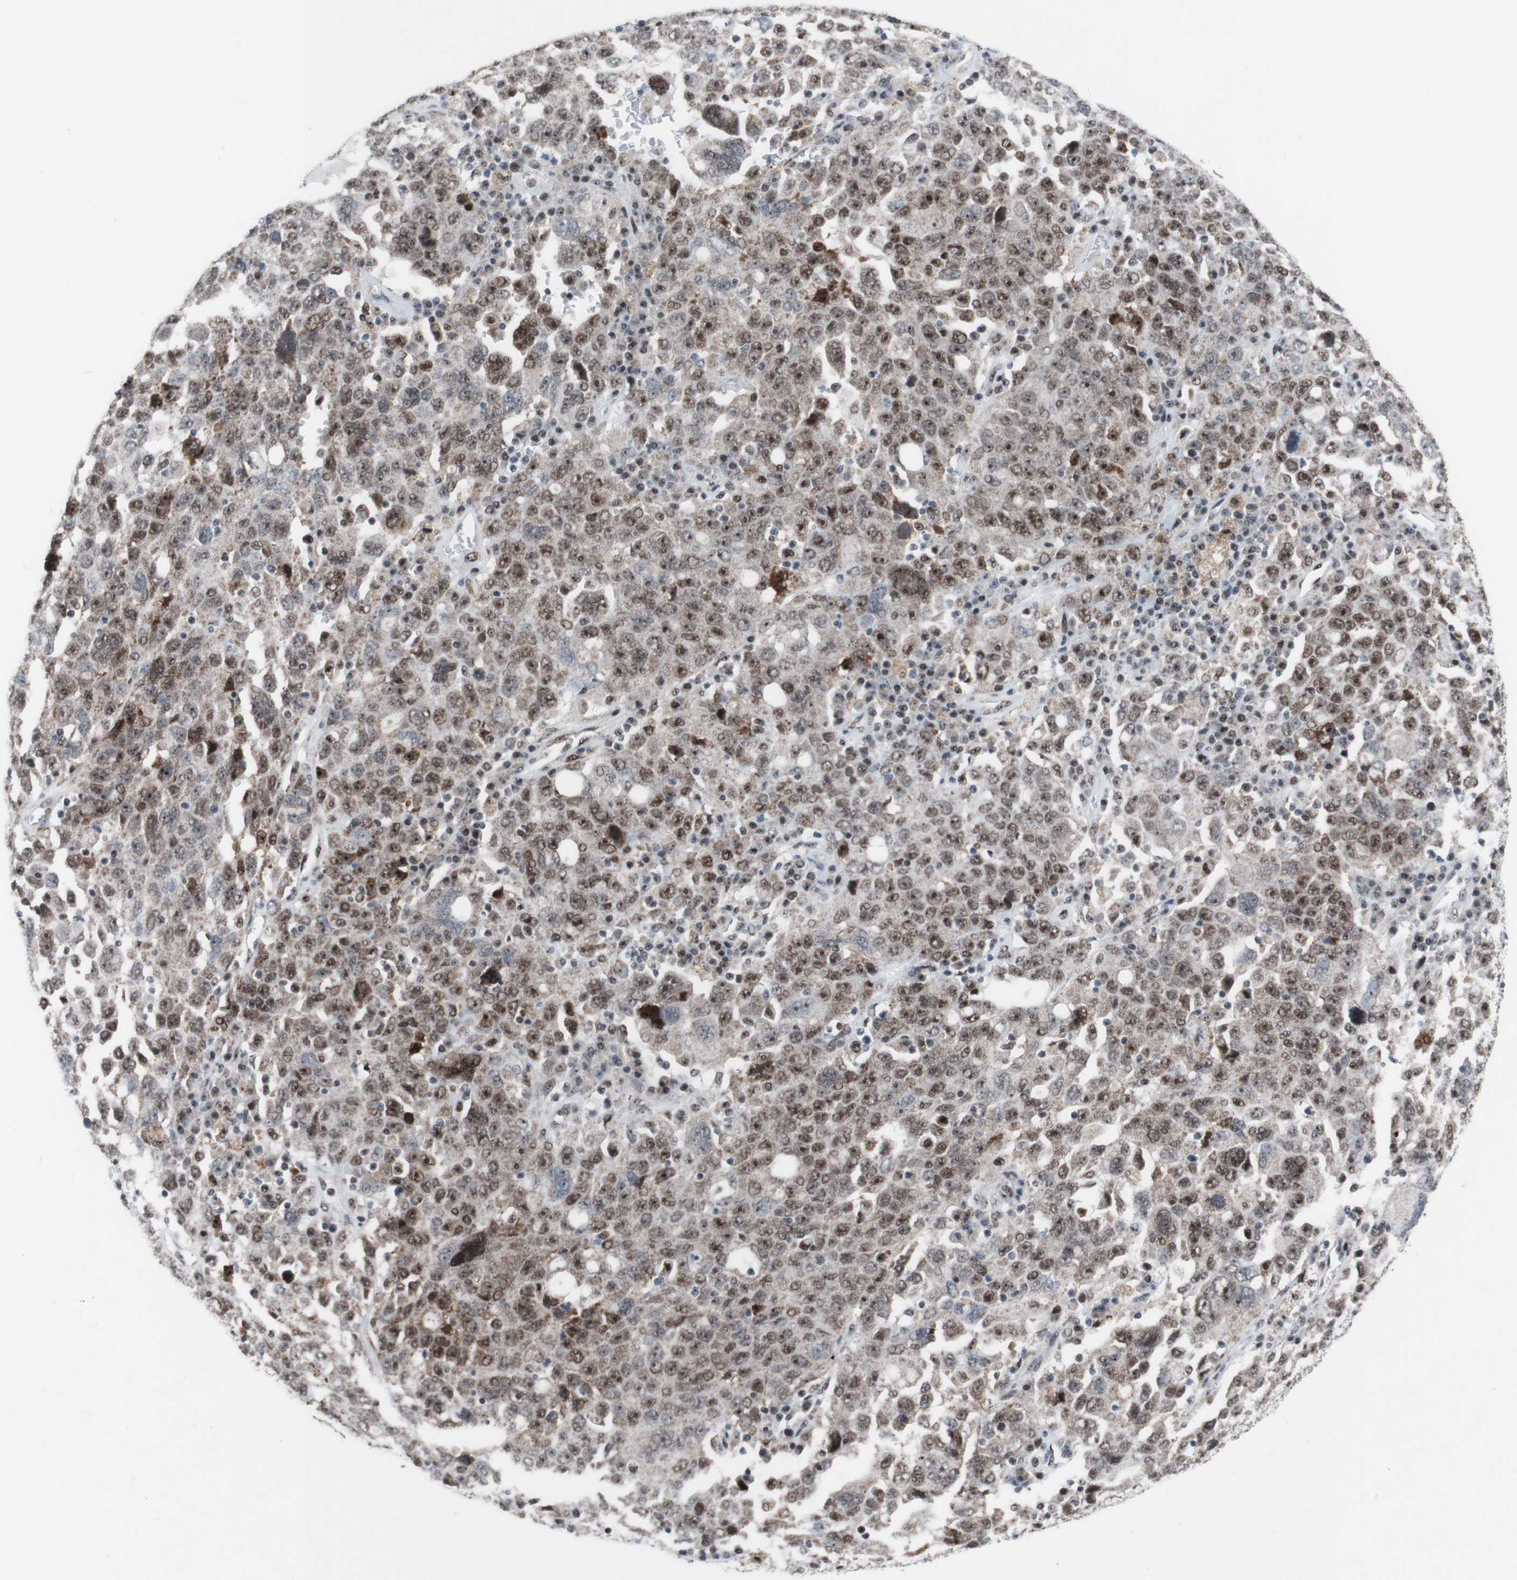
{"staining": {"intensity": "moderate", "quantity": ">75%", "location": "nuclear"}, "tissue": "ovarian cancer", "cell_type": "Tumor cells", "image_type": "cancer", "snomed": [{"axis": "morphology", "description": "Carcinoma, endometroid"}, {"axis": "topography", "description": "Ovary"}], "caption": "Immunohistochemical staining of human ovarian cancer (endometroid carcinoma) exhibits moderate nuclear protein staining in about >75% of tumor cells.", "gene": "POLR1A", "patient": {"sex": "female", "age": 62}}